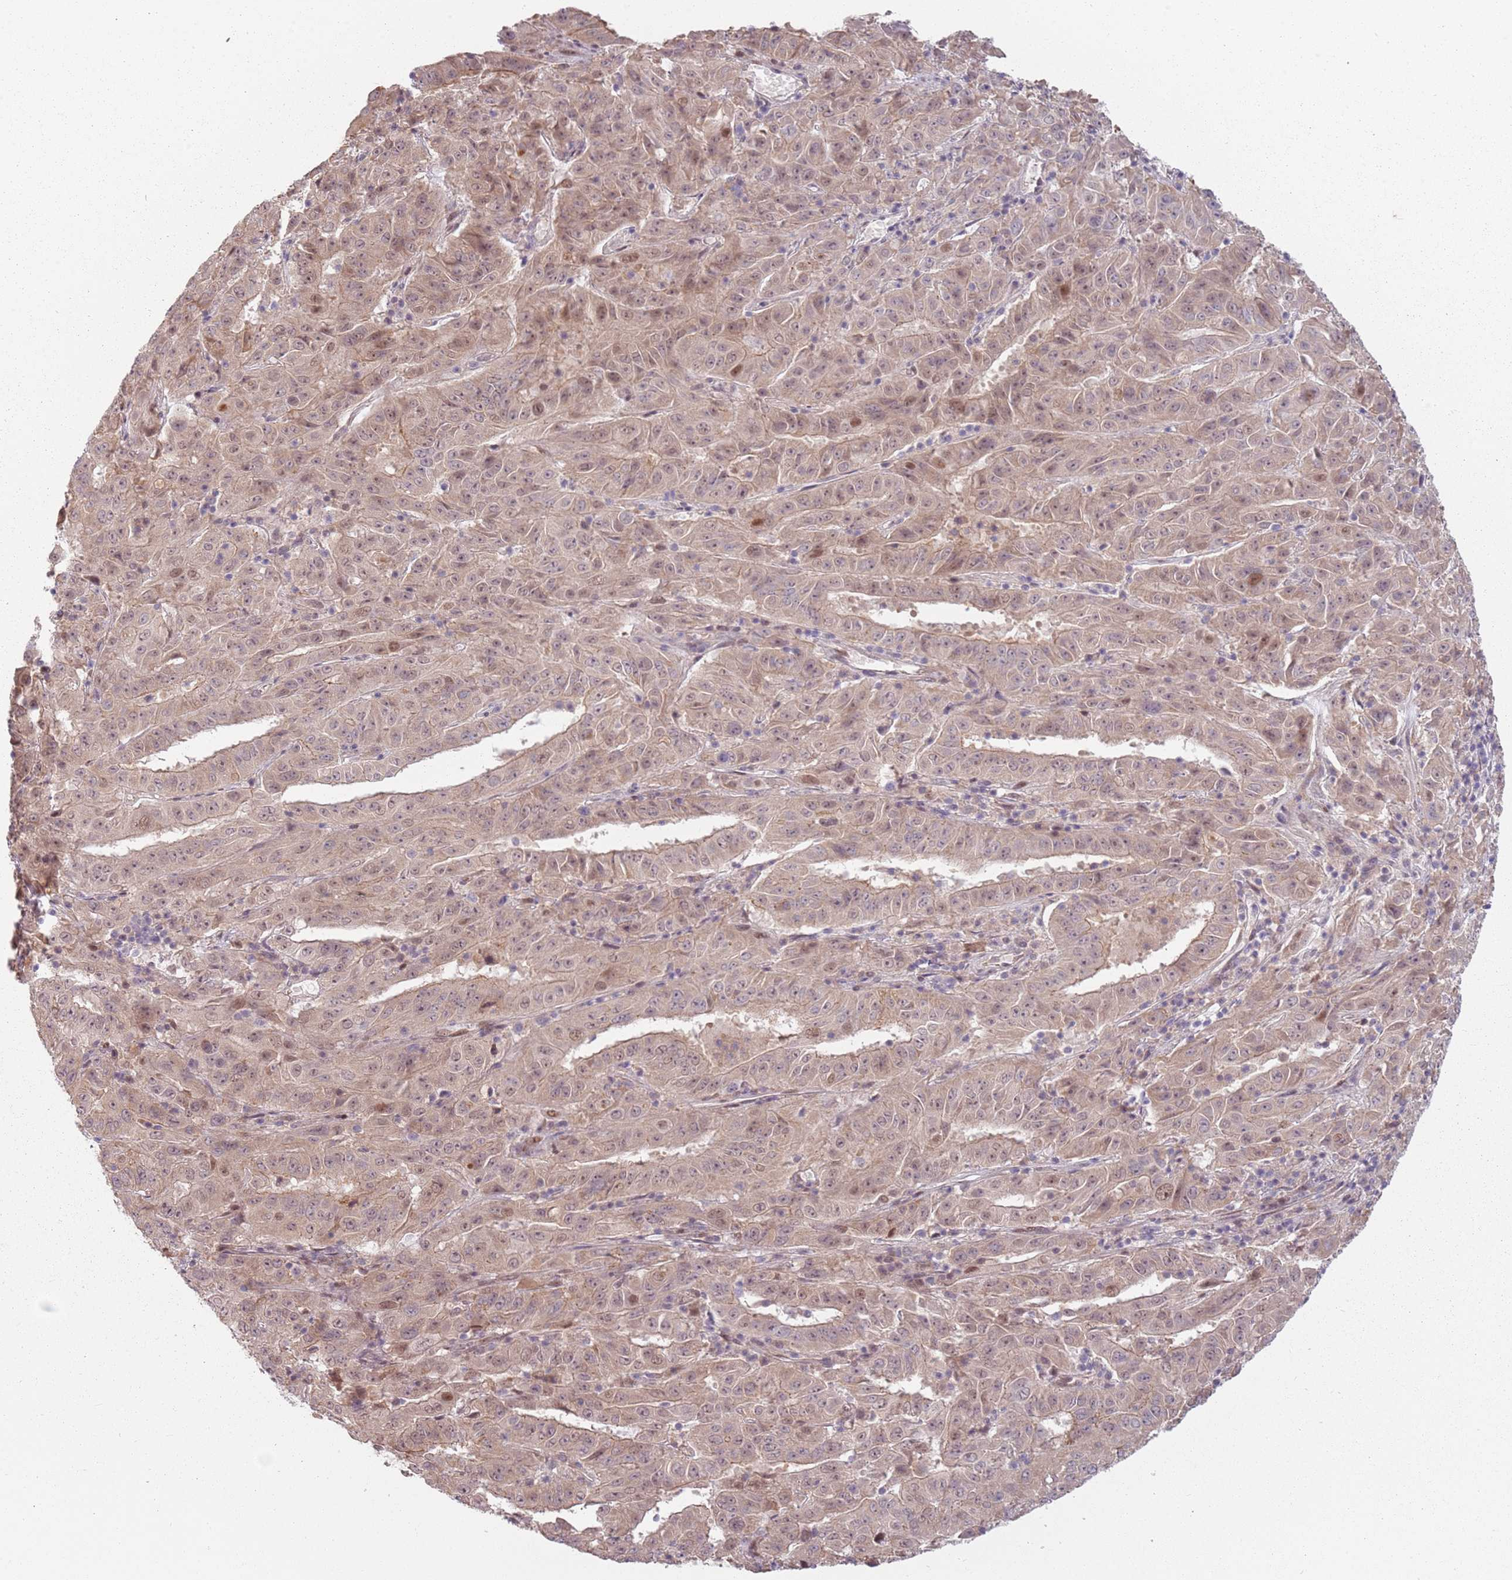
{"staining": {"intensity": "weak", "quantity": "25%-75%", "location": "cytoplasmic/membranous,nuclear"}, "tissue": "pancreatic cancer", "cell_type": "Tumor cells", "image_type": "cancer", "snomed": [{"axis": "morphology", "description": "Adenocarcinoma, NOS"}, {"axis": "topography", "description": "Pancreas"}], "caption": "Protein staining of pancreatic cancer (adenocarcinoma) tissue demonstrates weak cytoplasmic/membranous and nuclear positivity in approximately 25%-75% of tumor cells. The staining was performed using DAB (3,3'-diaminobenzidine), with brown indicating positive protein expression. Nuclei are stained blue with hematoxylin.", "gene": "ADGRG1", "patient": {"sex": "male", "age": 63}}